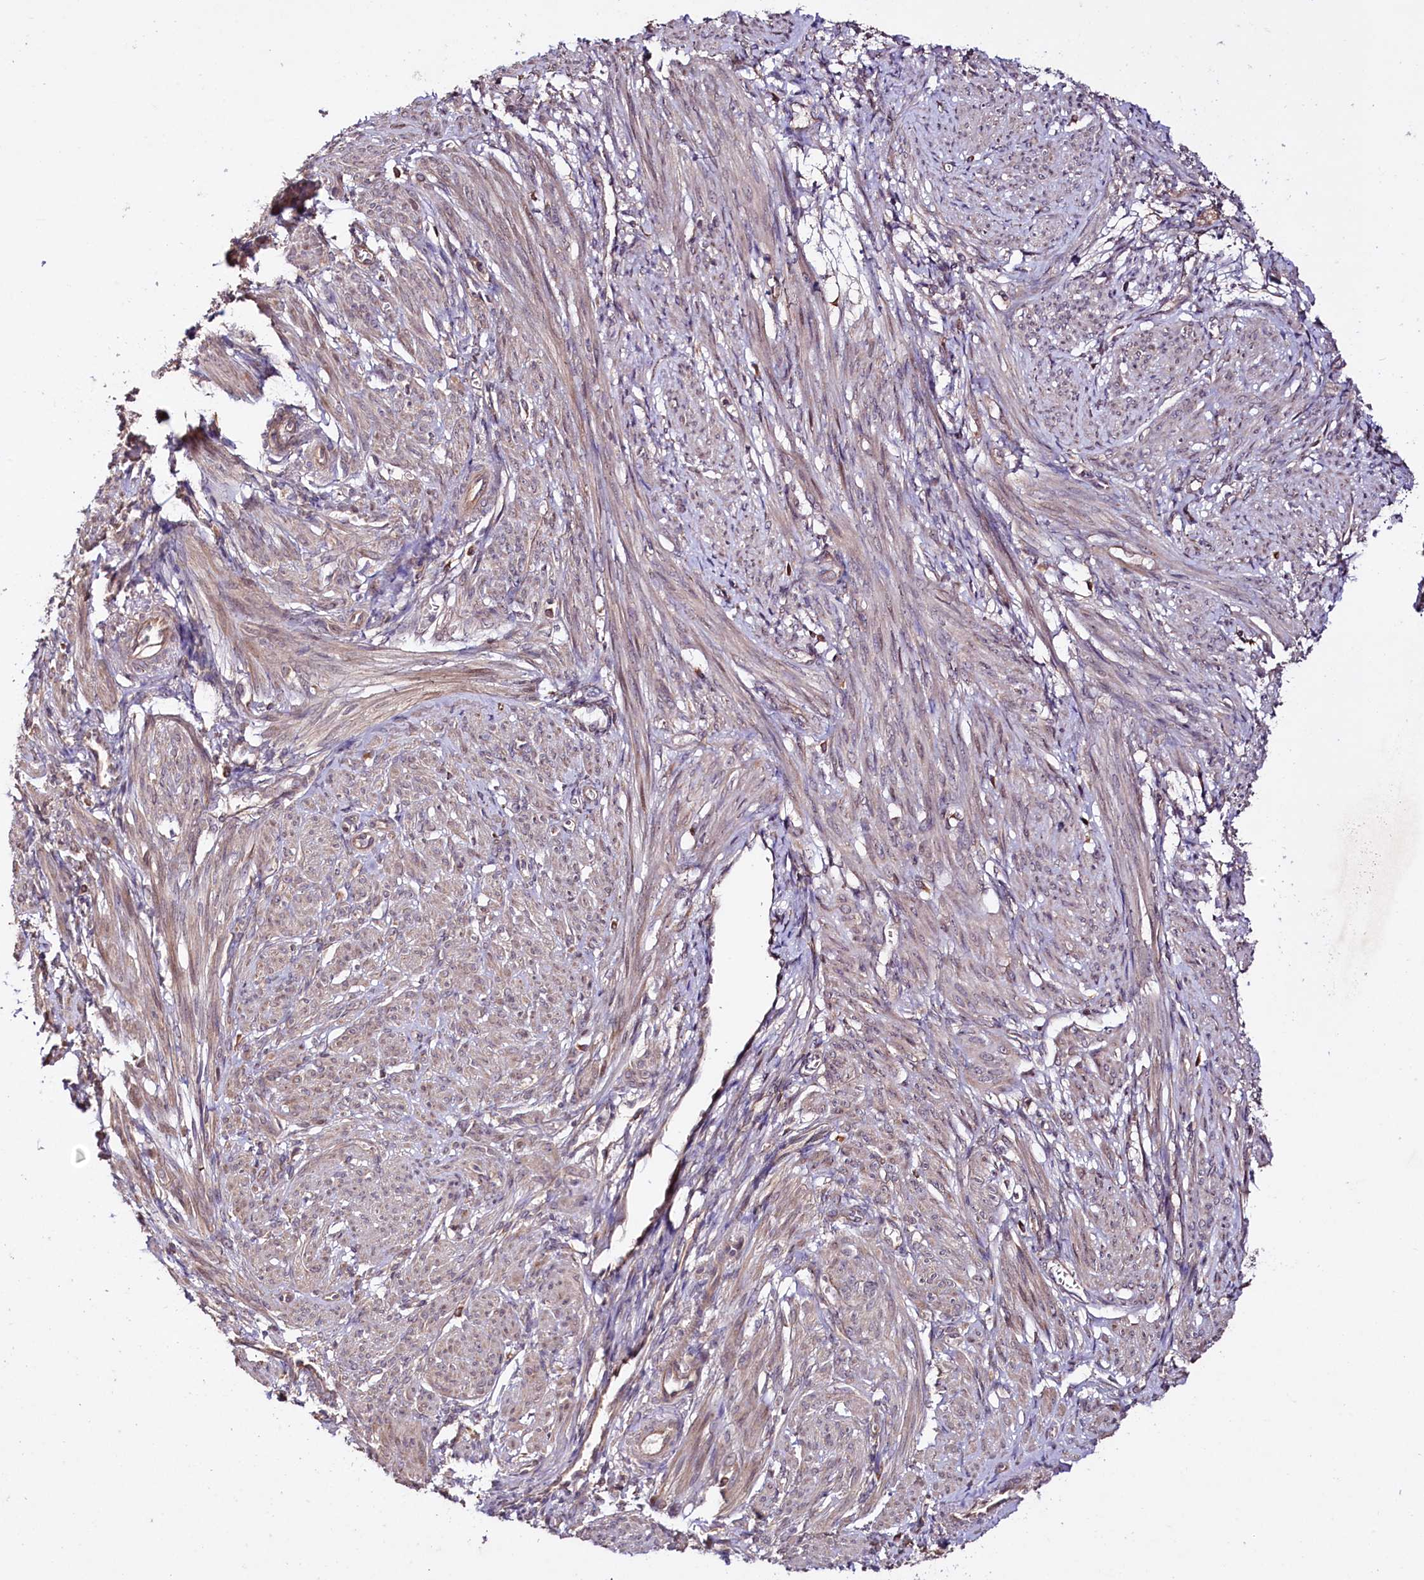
{"staining": {"intensity": "weak", "quantity": "25%-75%", "location": "cytoplasmic/membranous"}, "tissue": "smooth muscle", "cell_type": "Smooth muscle cells", "image_type": "normal", "snomed": [{"axis": "morphology", "description": "Normal tissue, NOS"}, {"axis": "topography", "description": "Smooth muscle"}], "caption": "Immunohistochemical staining of benign human smooth muscle displays weak cytoplasmic/membranous protein positivity in approximately 25%-75% of smooth muscle cells. The protein of interest is stained brown, and the nuclei are stained in blue (DAB IHC with brightfield microscopy, high magnification).", "gene": "TNPO3", "patient": {"sex": "female", "age": 39}}